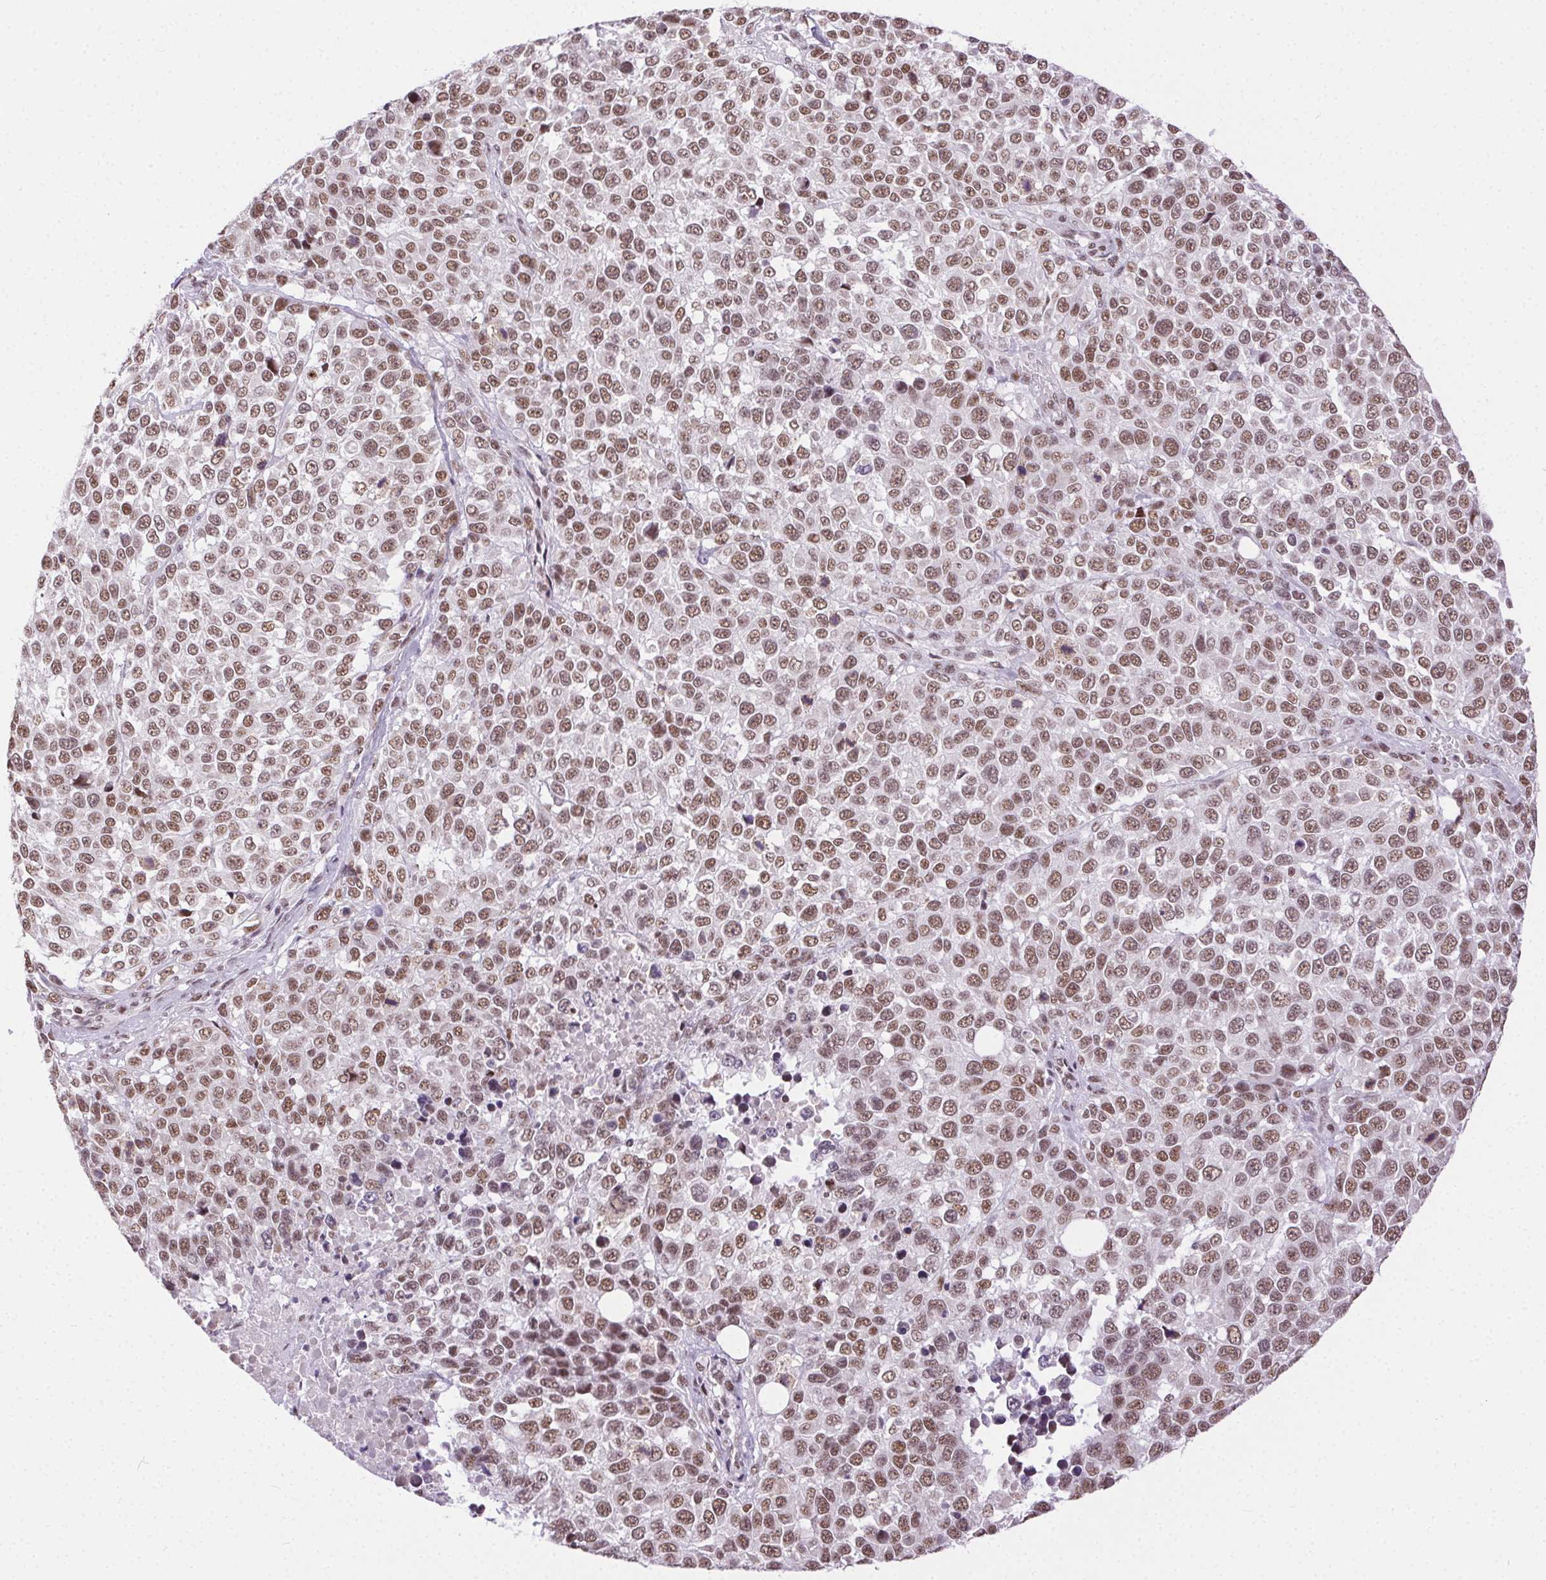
{"staining": {"intensity": "strong", "quantity": ">75%", "location": "nuclear"}, "tissue": "melanoma", "cell_type": "Tumor cells", "image_type": "cancer", "snomed": [{"axis": "morphology", "description": "Malignant melanoma, Metastatic site"}, {"axis": "topography", "description": "Skin"}], "caption": "Immunohistochemical staining of human malignant melanoma (metastatic site) exhibits high levels of strong nuclear expression in approximately >75% of tumor cells. Using DAB (3,3'-diaminobenzidine) (brown) and hematoxylin (blue) stains, captured at high magnification using brightfield microscopy.", "gene": "TRA2B", "patient": {"sex": "male", "age": 84}}